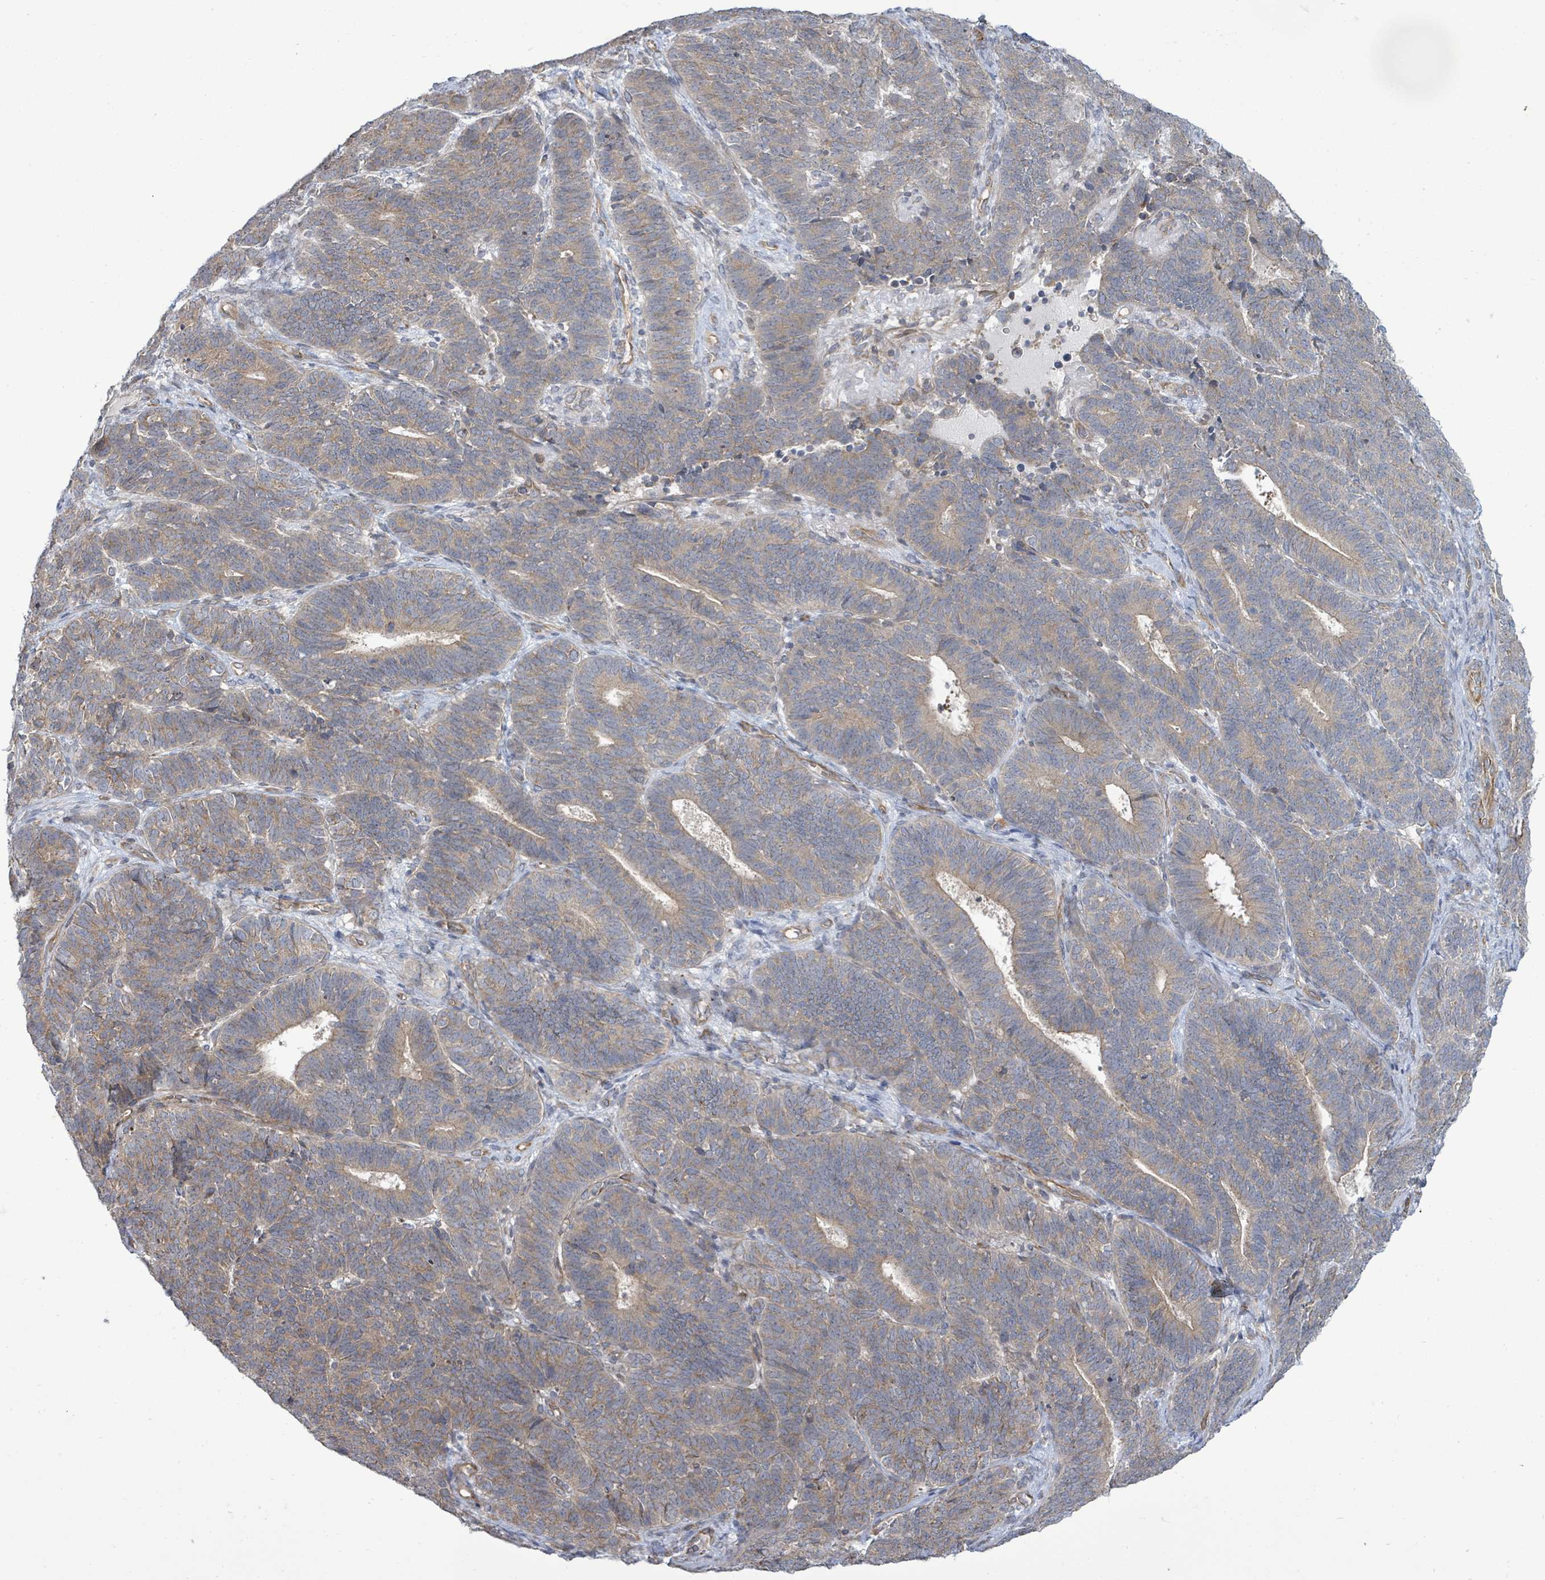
{"staining": {"intensity": "weak", "quantity": "25%-75%", "location": "cytoplasmic/membranous"}, "tissue": "endometrial cancer", "cell_type": "Tumor cells", "image_type": "cancer", "snomed": [{"axis": "morphology", "description": "Adenocarcinoma, NOS"}, {"axis": "topography", "description": "Endometrium"}], "caption": "IHC micrograph of human adenocarcinoma (endometrial) stained for a protein (brown), which shows low levels of weak cytoplasmic/membranous expression in about 25%-75% of tumor cells.", "gene": "KBTBD11", "patient": {"sex": "female", "age": 70}}